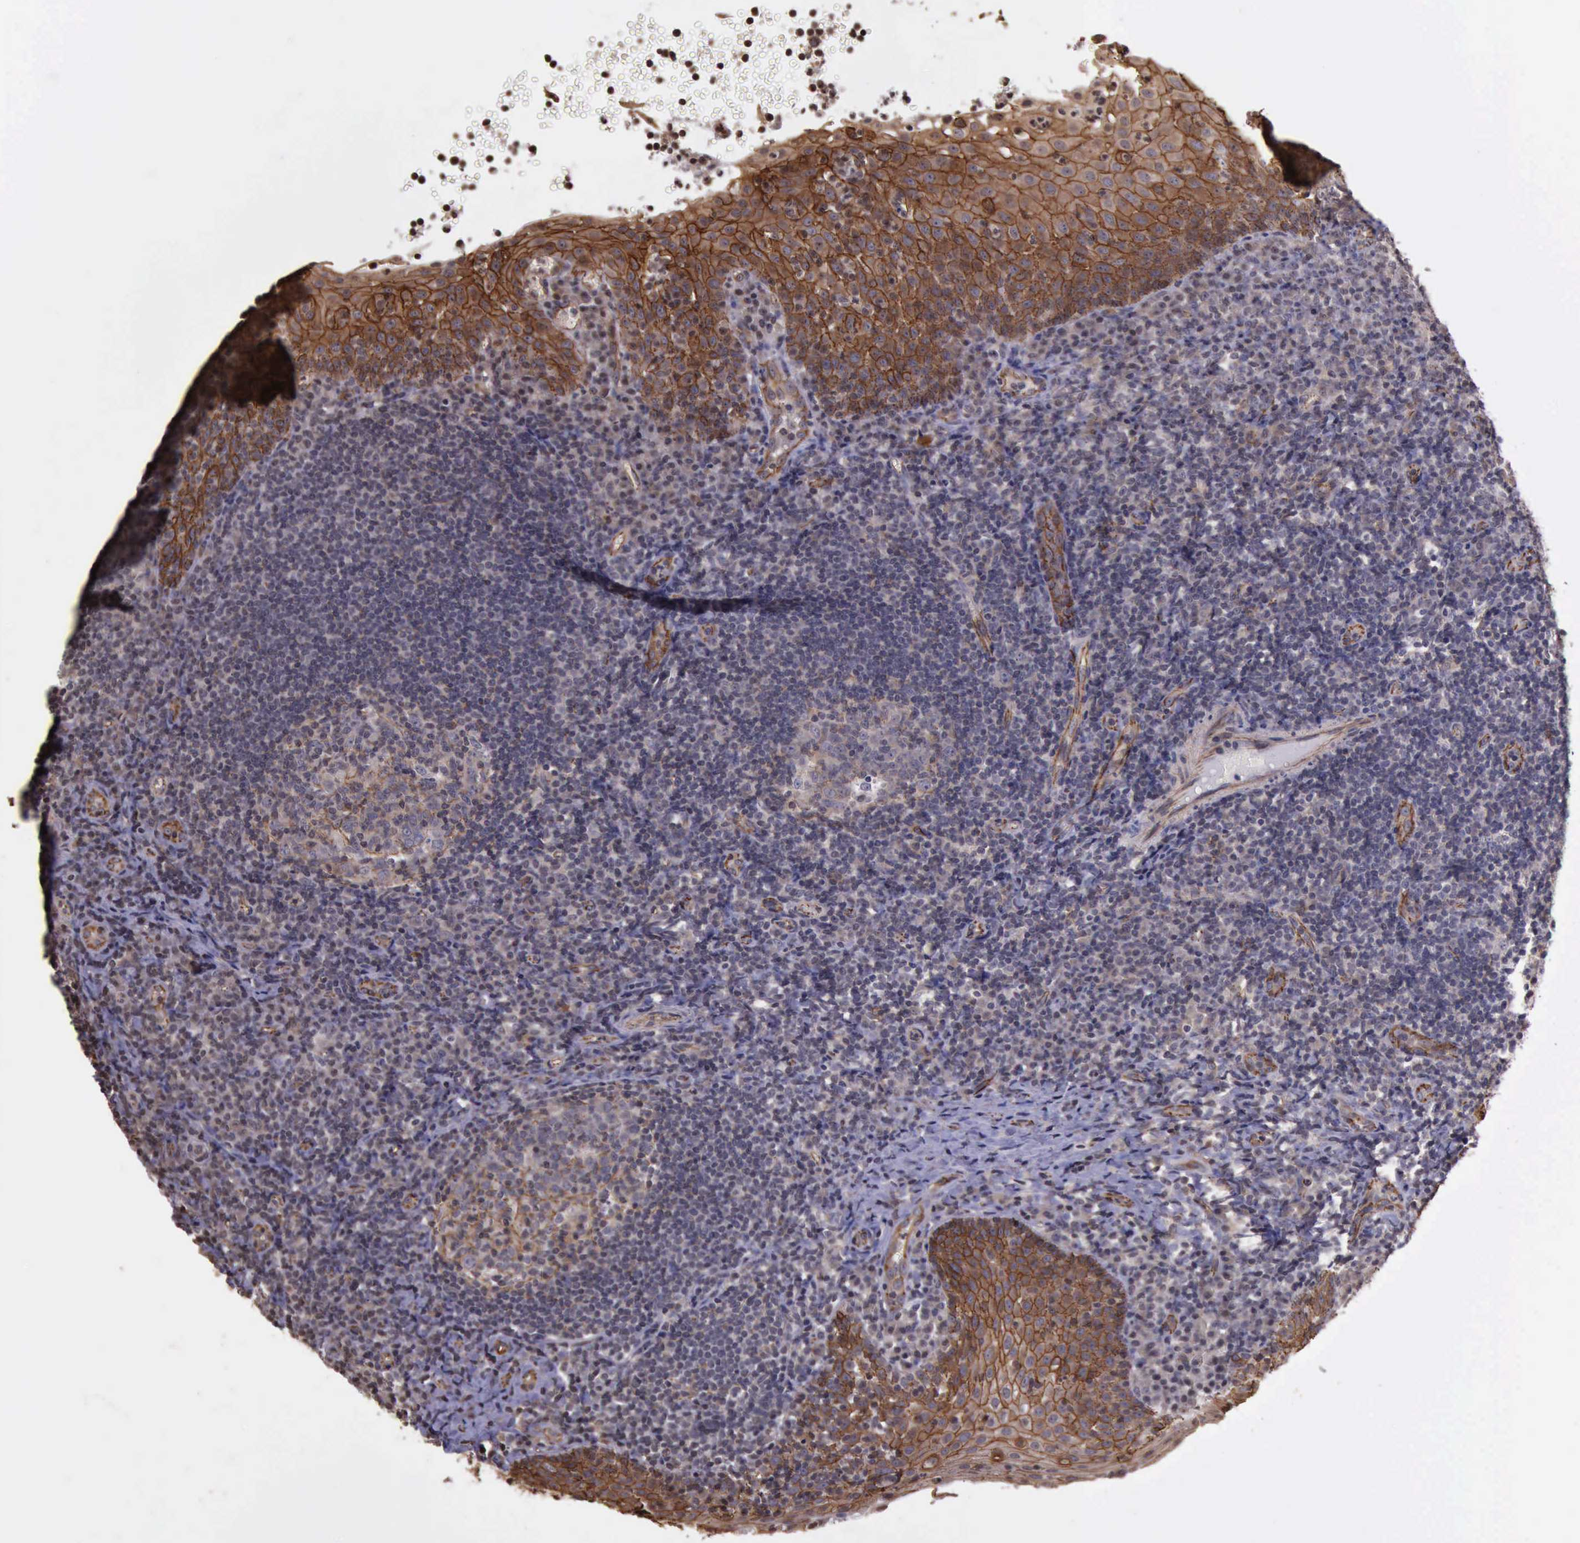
{"staining": {"intensity": "weak", "quantity": "<25%", "location": "cytoplasmic/membranous"}, "tissue": "tonsil", "cell_type": "Germinal center cells", "image_type": "normal", "snomed": [{"axis": "morphology", "description": "Normal tissue, NOS"}, {"axis": "topography", "description": "Tonsil"}], "caption": "An IHC micrograph of unremarkable tonsil is shown. There is no staining in germinal center cells of tonsil. (DAB IHC with hematoxylin counter stain).", "gene": "CTNNB1", "patient": {"sex": "female", "age": 40}}